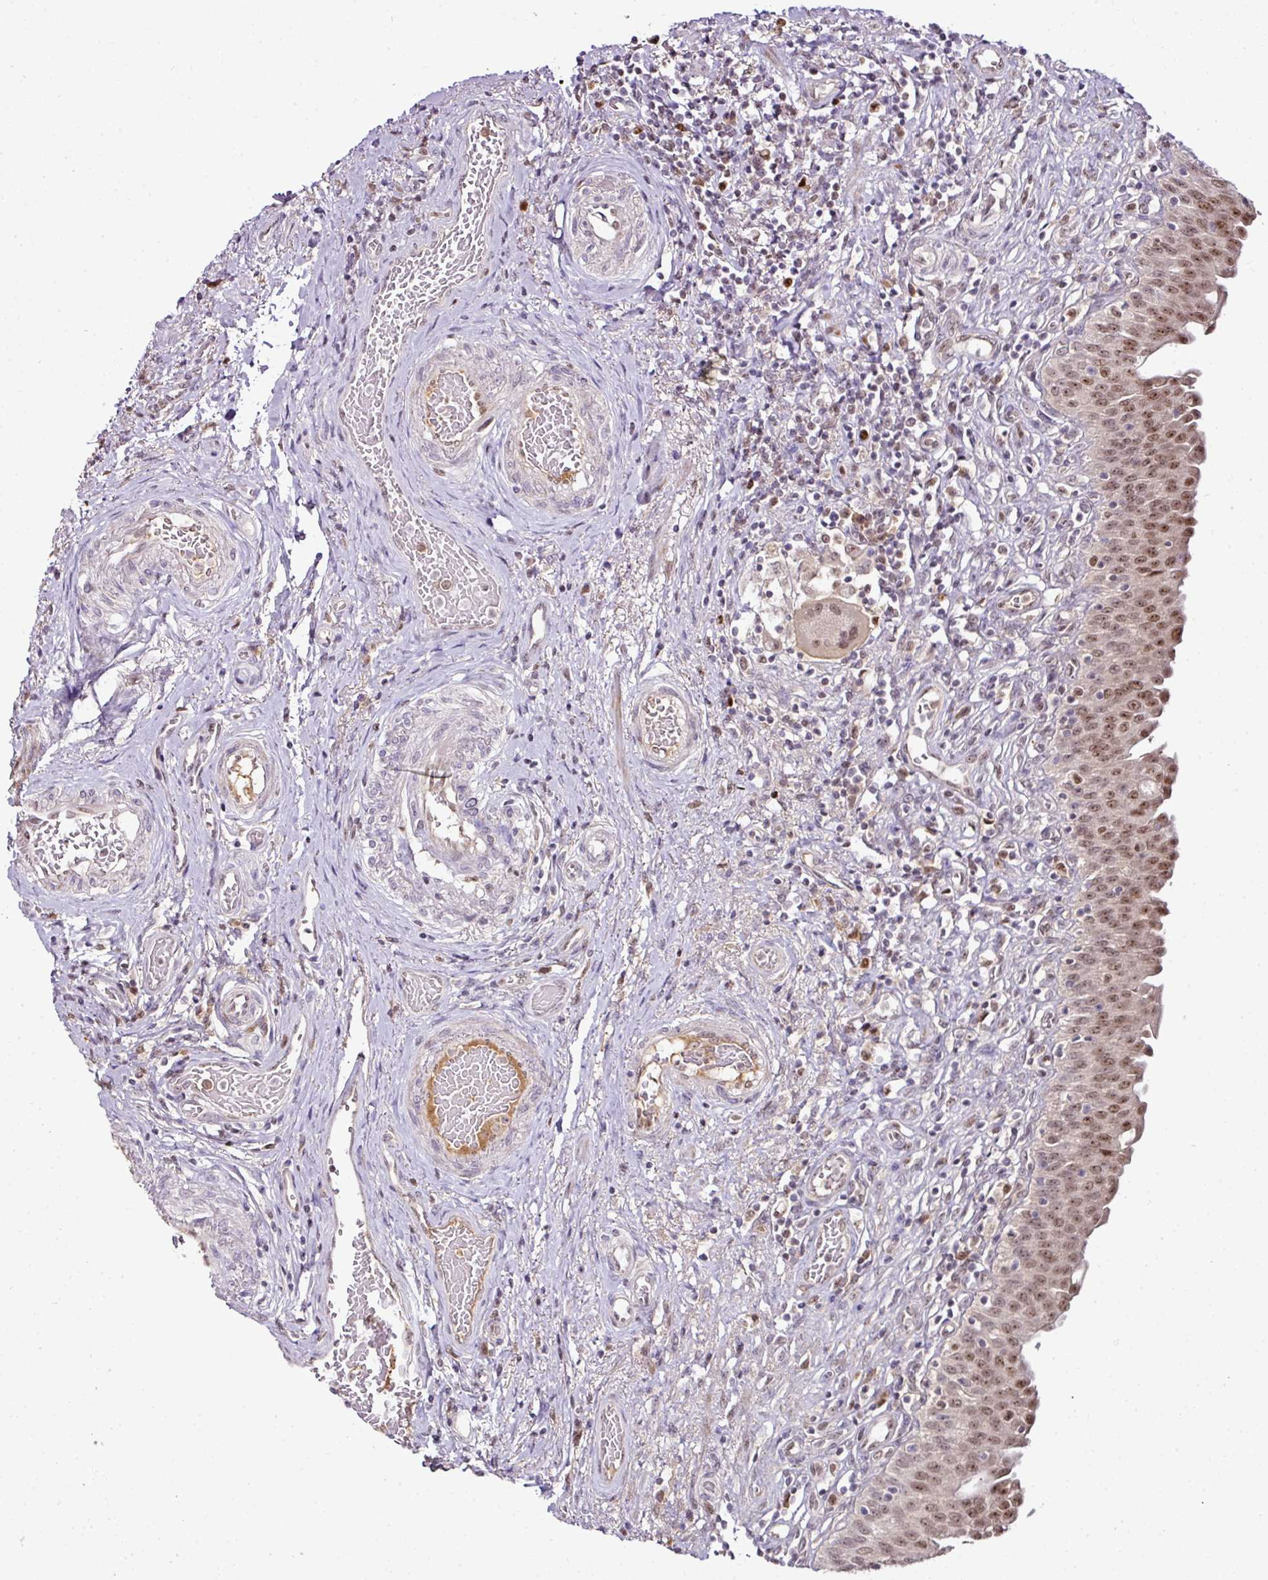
{"staining": {"intensity": "moderate", "quantity": ">75%", "location": "nuclear"}, "tissue": "urinary bladder", "cell_type": "Urothelial cells", "image_type": "normal", "snomed": [{"axis": "morphology", "description": "Normal tissue, NOS"}, {"axis": "topography", "description": "Urinary bladder"}], "caption": "Protein positivity by immunohistochemistry (IHC) shows moderate nuclear staining in about >75% of urothelial cells in unremarkable urinary bladder. (DAB IHC with brightfield microscopy, high magnification).", "gene": "KLF16", "patient": {"sex": "male", "age": 71}}